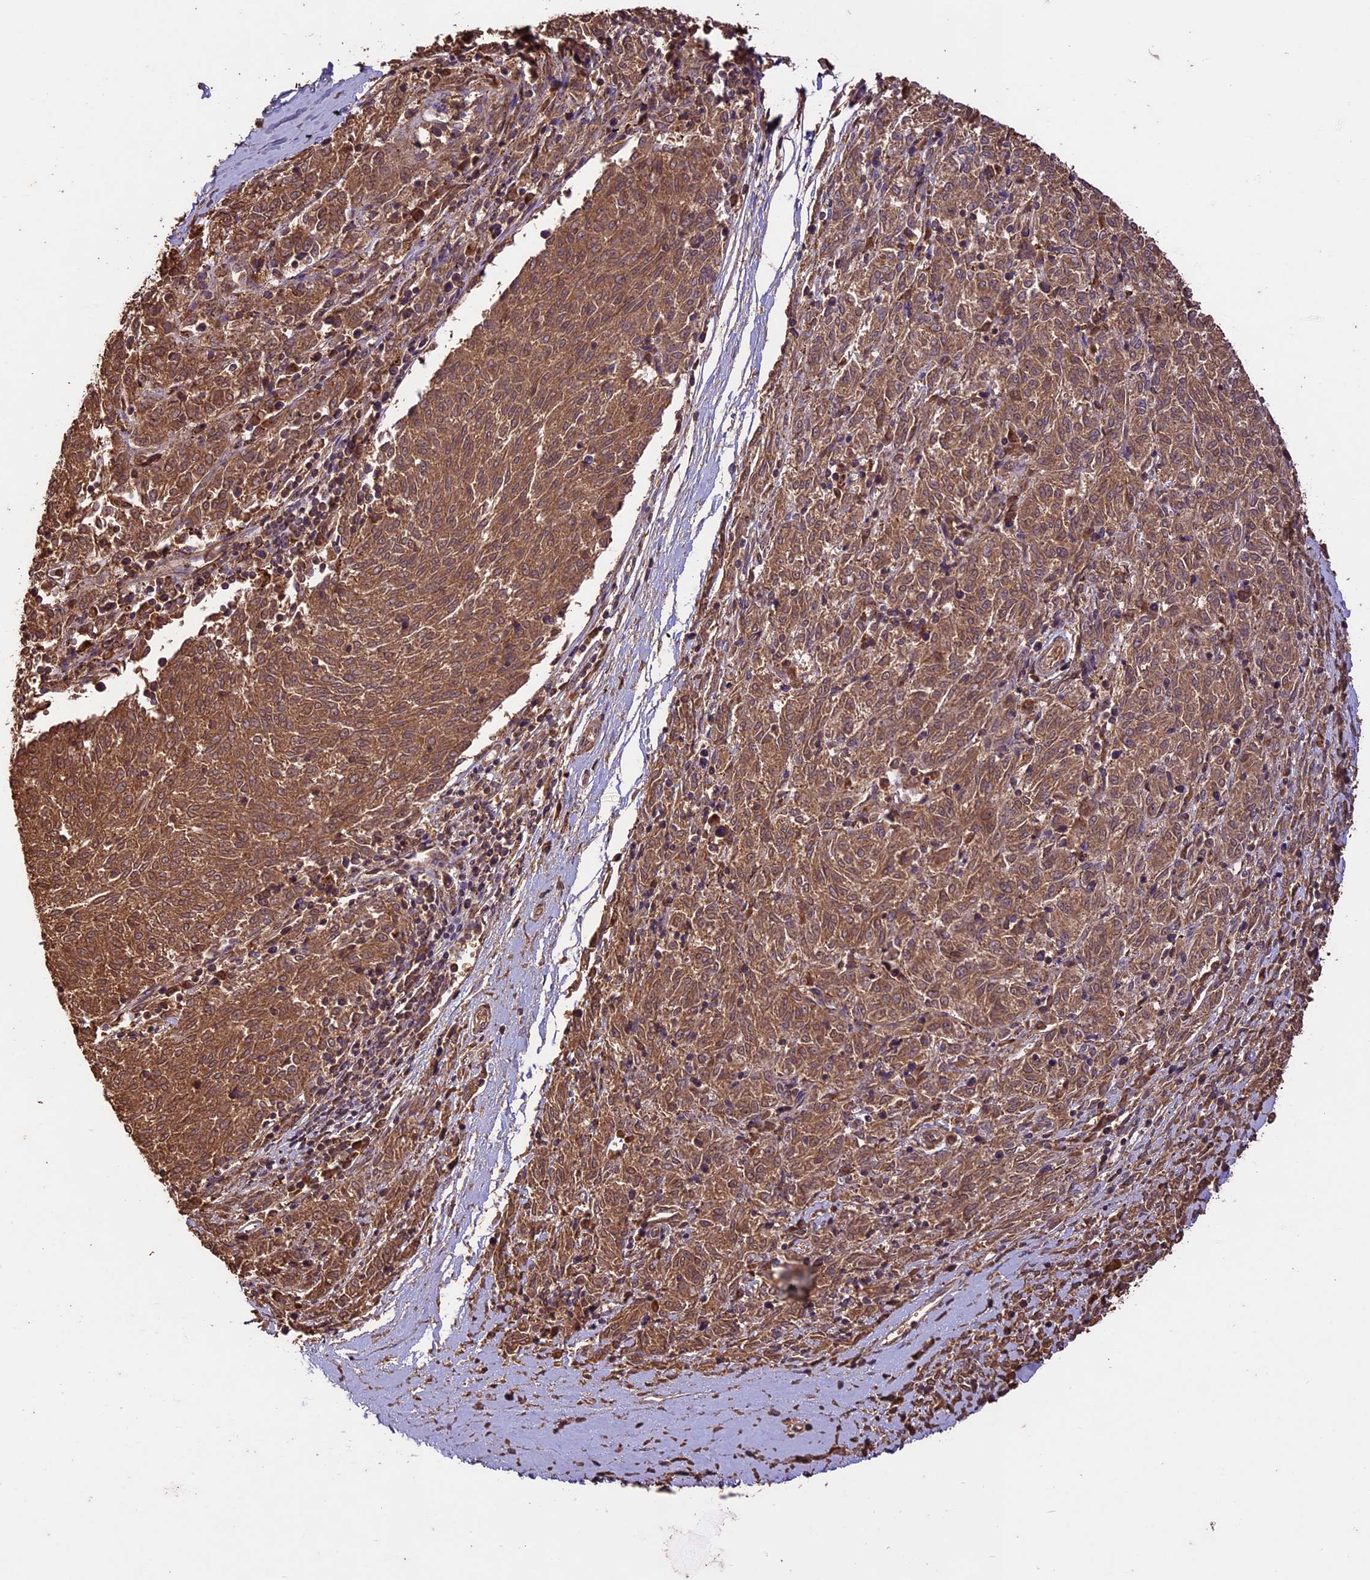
{"staining": {"intensity": "moderate", "quantity": ">75%", "location": "cytoplasmic/membranous"}, "tissue": "melanoma", "cell_type": "Tumor cells", "image_type": "cancer", "snomed": [{"axis": "morphology", "description": "Malignant melanoma, NOS"}, {"axis": "topography", "description": "Skin"}], "caption": "IHC staining of malignant melanoma, which shows medium levels of moderate cytoplasmic/membranous expression in approximately >75% of tumor cells indicating moderate cytoplasmic/membranous protein expression. The staining was performed using DAB (3,3'-diaminobenzidine) (brown) for protein detection and nuclei were counterstained in hematoxylin (blue).", "gene": "CRLF1", "patient": {"sex": "female", "age": 72}}